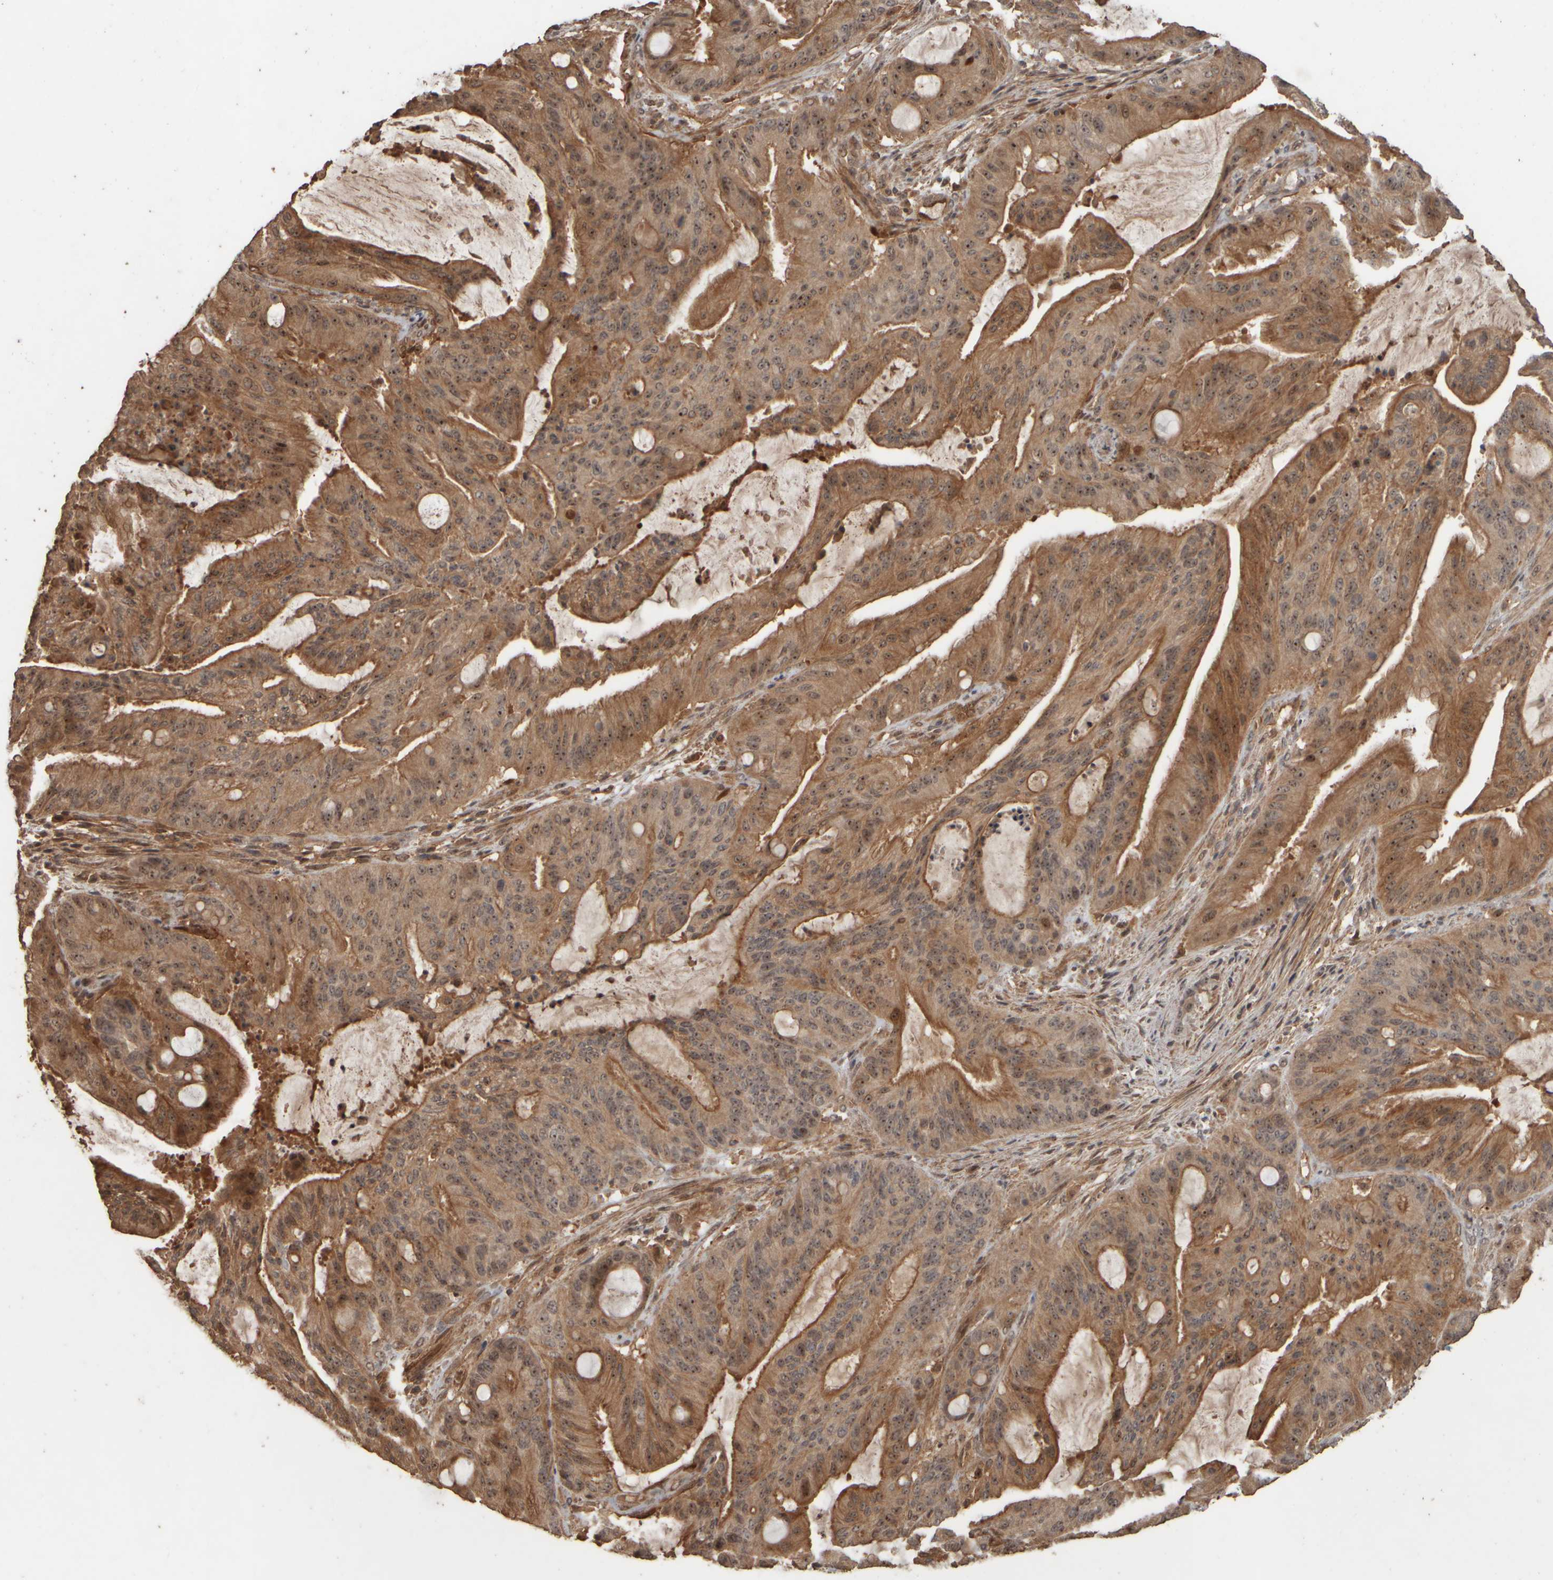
{"staining": {"intensity": "moderate", "quantity": ">75%", "location": "cytoplasmic/membranous,nuclear"}, "tissue": "liver cancer", "cell_type": "Tumor cells", "image_type": "cancer", "snomed": [{"axis": "morphology", "description": "Normal tissue, NOS"}, {"axis": "morphology", "description": "Cholangiocarcinoma"}, {"axis": "topography", "description": "Liver"}, {"axis": "topography", "description": "Peripheral nerve tissue"}], "caption": "Protein analysis of cholangiocarcinoma (liver) tissue displays moderate cytoplasmic/membranous and nuclear staining in about >75% of tumor cells.", "gene": "SPHK1", "patient": {"sex": "female", "age": 73}}